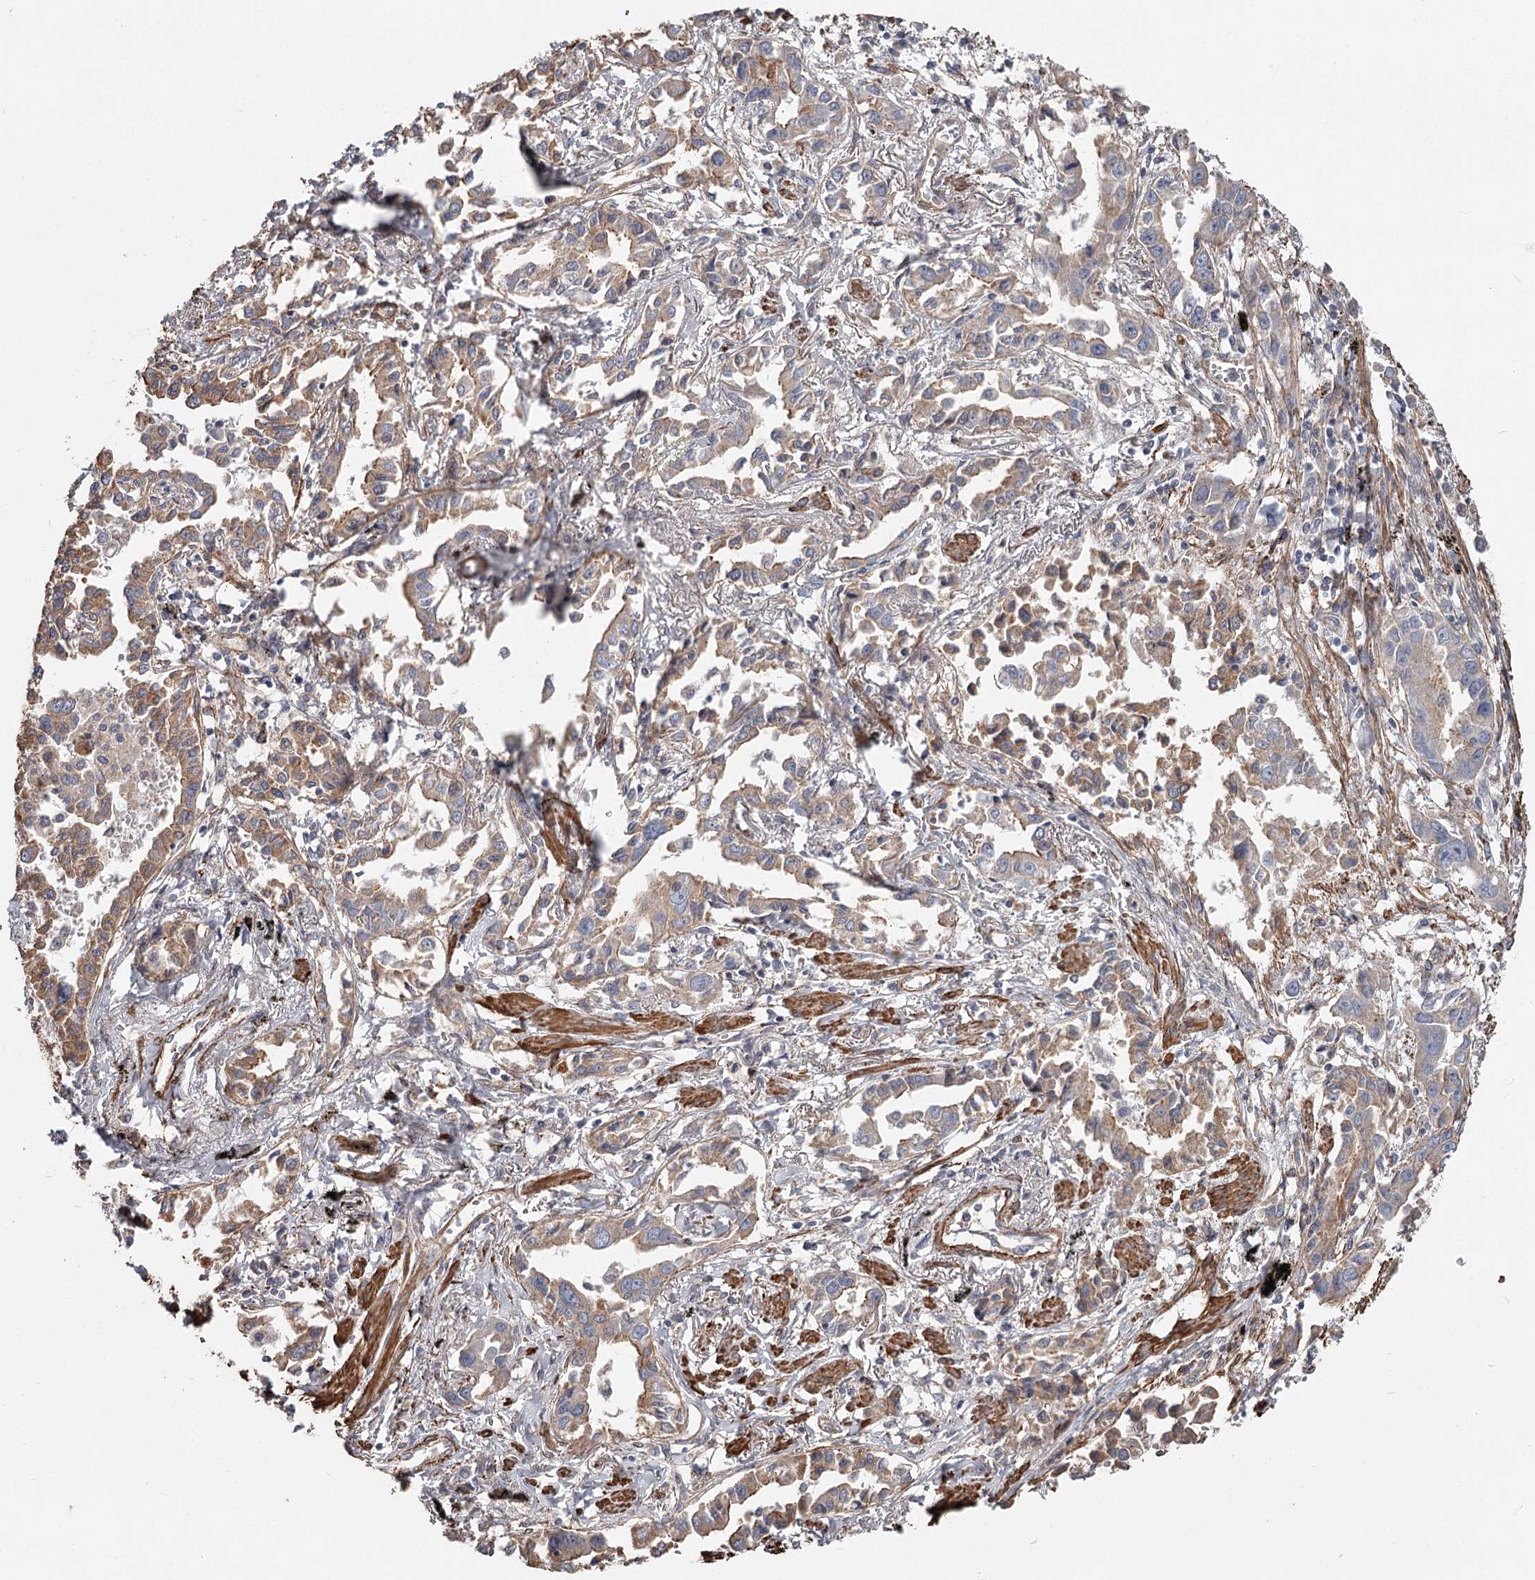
{"staining": {"intensity": "weak", "quantity": ">75%", "location": "cytoplasmic/membranous"}, "tissue": "lung cancer", "cell_type": "Tumor cells", "image_type": "cancer", "snomed": [{"axis": "morphology", "description": "Adenocarcinoma, NOS"}, {"axis": "topography", "description": "Lung"}], "caption": "About >75% of tumor cells in human lung cancer (adenocarcinoma) demonstrate weak cytoplasmic/membranous protein positivity as visualized by brown immunohistochemical staining.", "gene": "DHRS9", "patient": {"sex": "male", "age": 67}}